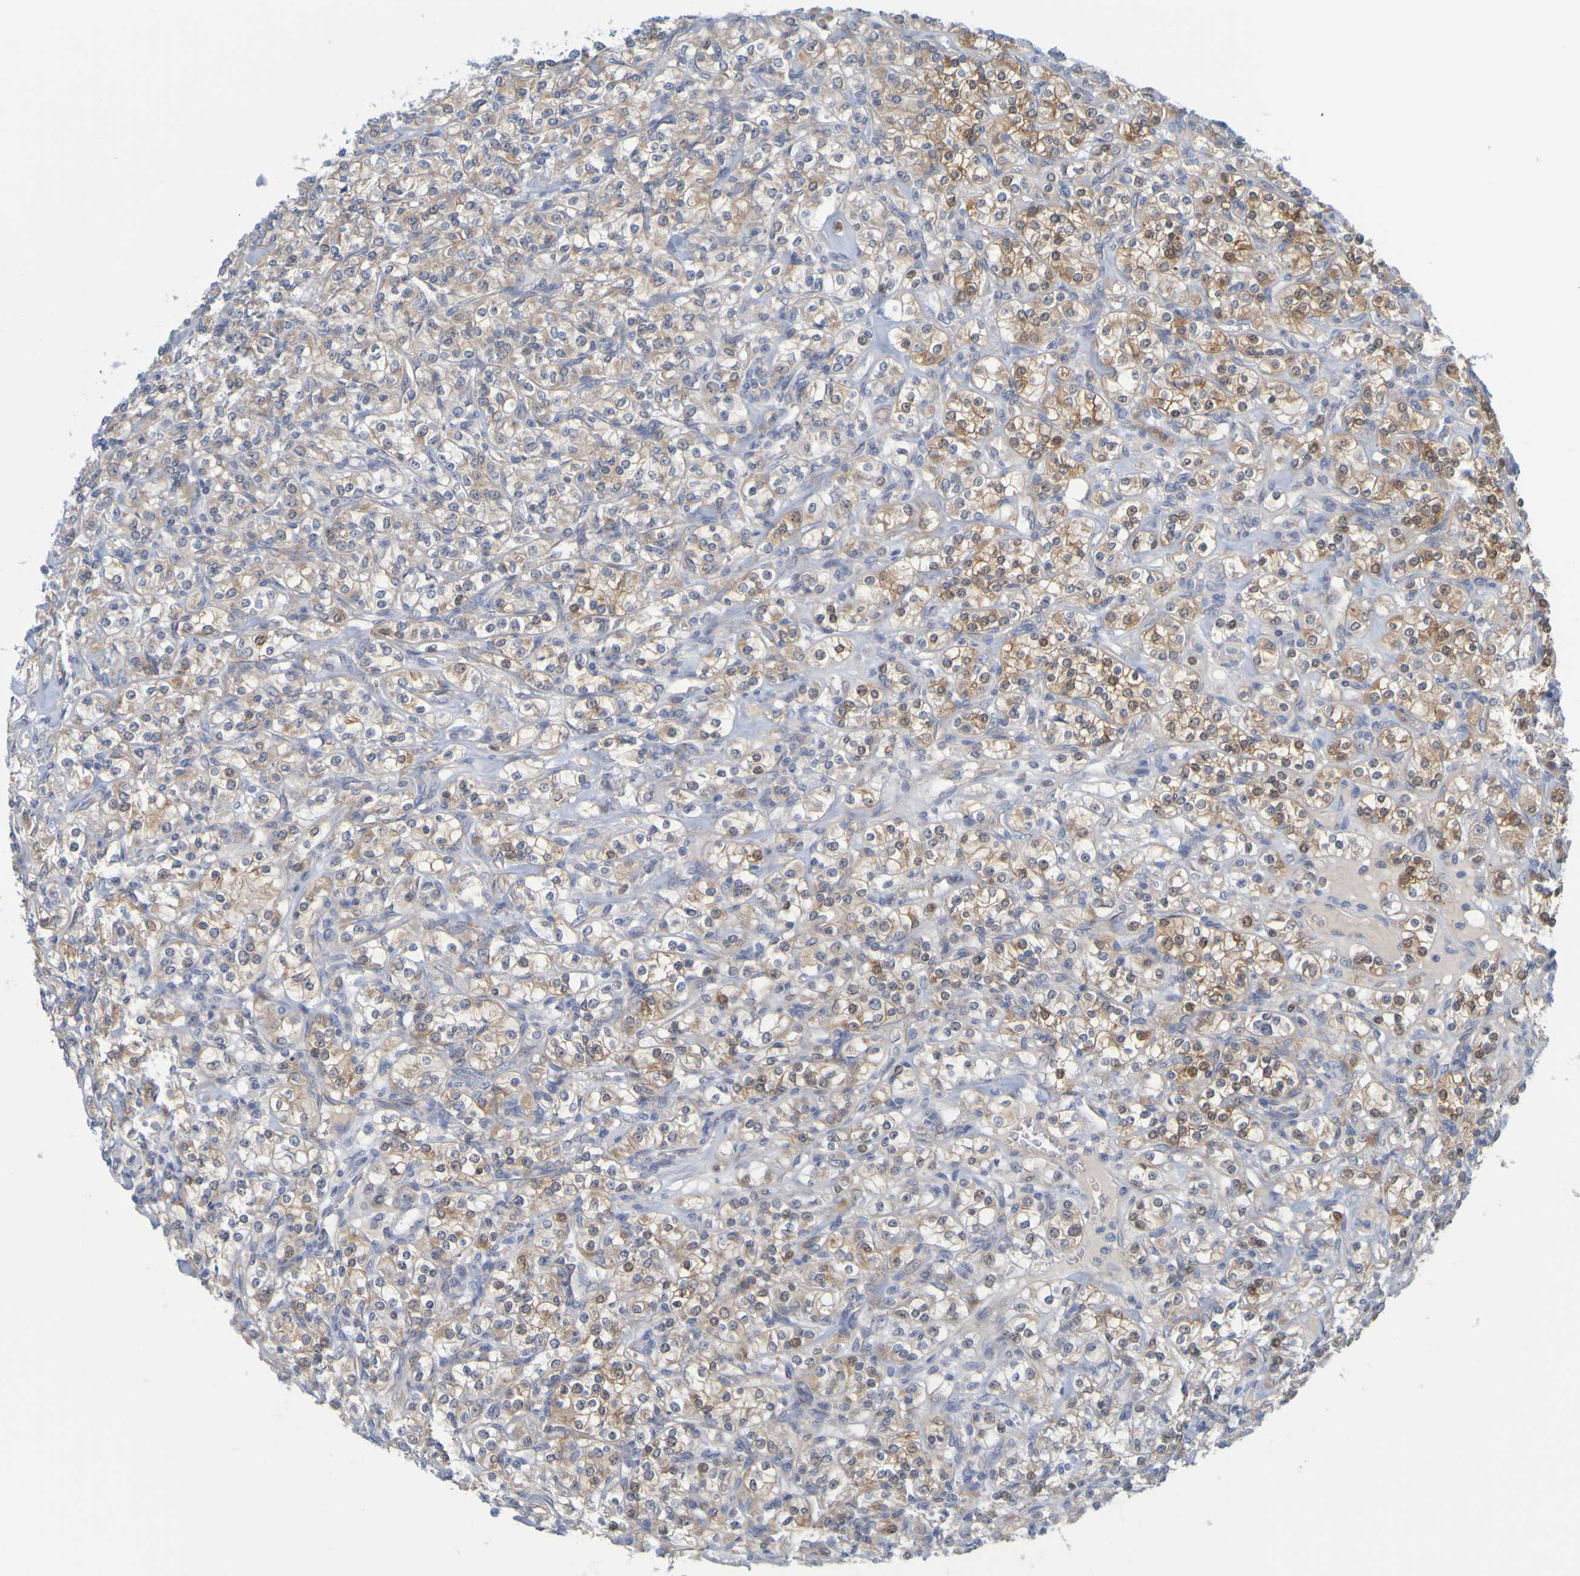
{"staining": {"intensity": "moderate", "quantity": ">75%", "location": "cytoplasmic/membranous"}, "tissue": "renal cancer", "cell_type": "Tumor cells", "image_type": "cancer", "snomed": [{"axis": "morphology", "description": "Adenocarcinoma, NOS"}, {"axis": "topography", "description": "Kidney"}], "caption": "This is a photomicrograph of IHC staining of renal cancer (adenocarcinoma), which shows moderate staining in the cytoplasmic/membranous of tumor cells.", "gene": "MOGS", "patient": {"sex": "male", "age": 77}}